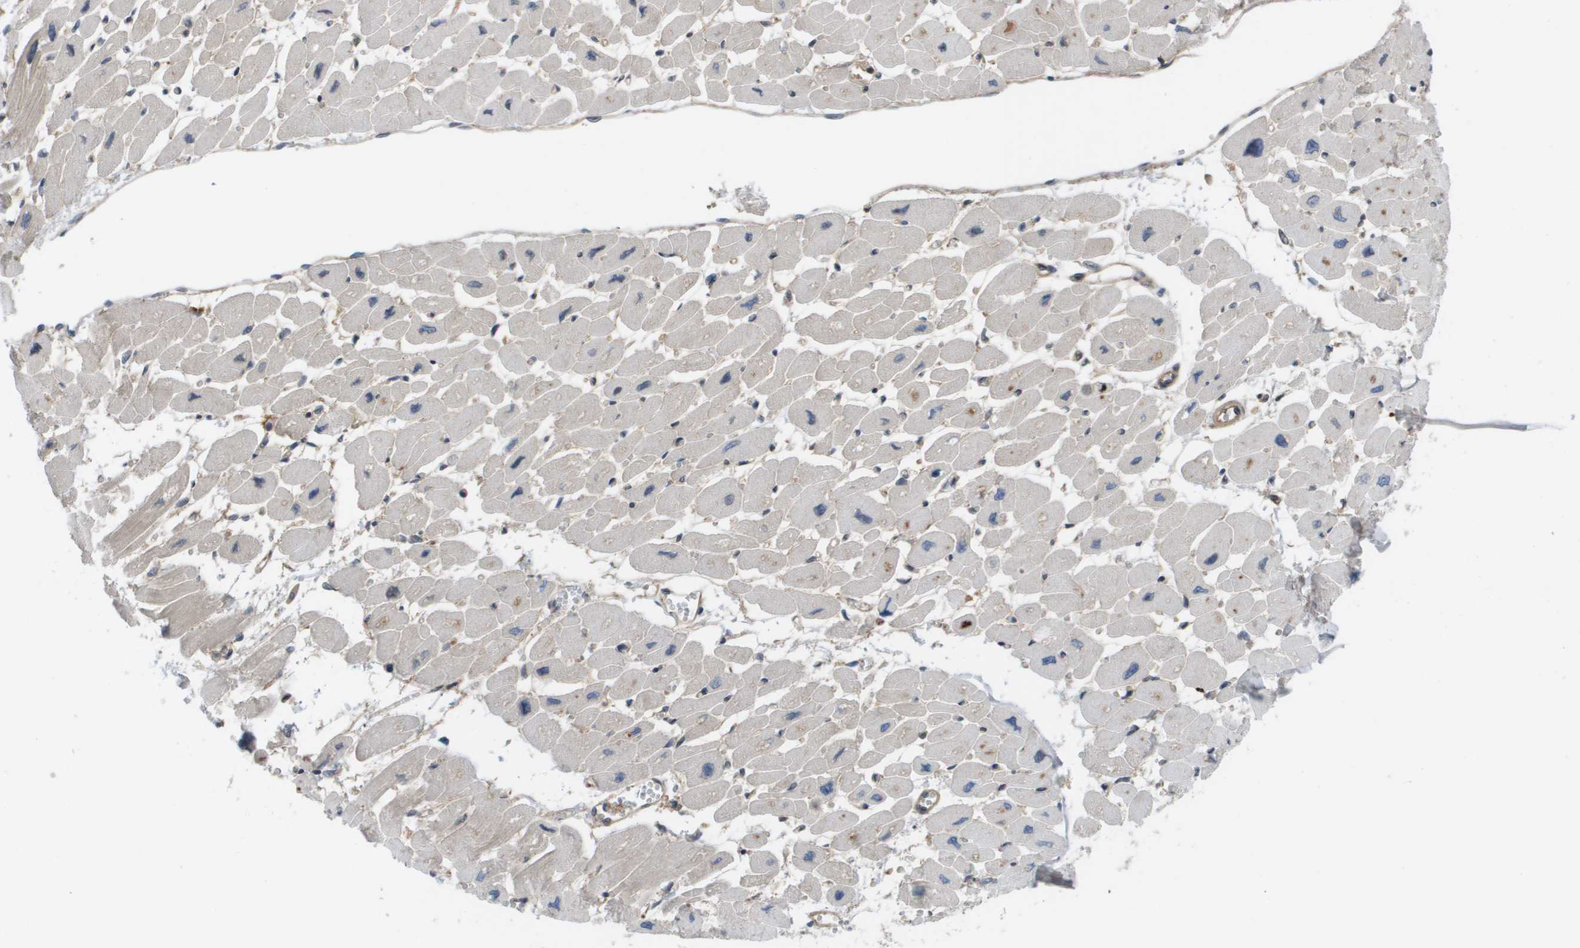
{"staining": {"intensity": "weak", "quantity": "25%-75%", "location": "cytoplasmic/membranous"}, "tissue": "heart muscle", "cell_type": "Cardiomyocytes", "image_type": "normal", "snomed": [{"axis": "morphology", "description": "Normal tissue, NOS"}, {"axis": "topography", "description": "Heart"}], "caption": "DAB immunohistochemical staining of benign heart muscle reveals weak cytoplasmic/membranous protein staining in about 25%-75% of cardiomyocytes. The staining was performed using DAB (3,3'-diaminobenzidine) to visualize the protein expression in brown, while the nuclei were stained in blue with hematoxylin (Magnification: 20x).", "gene": "CTPS2", "patient": {"sex": "female", "age": 54}}